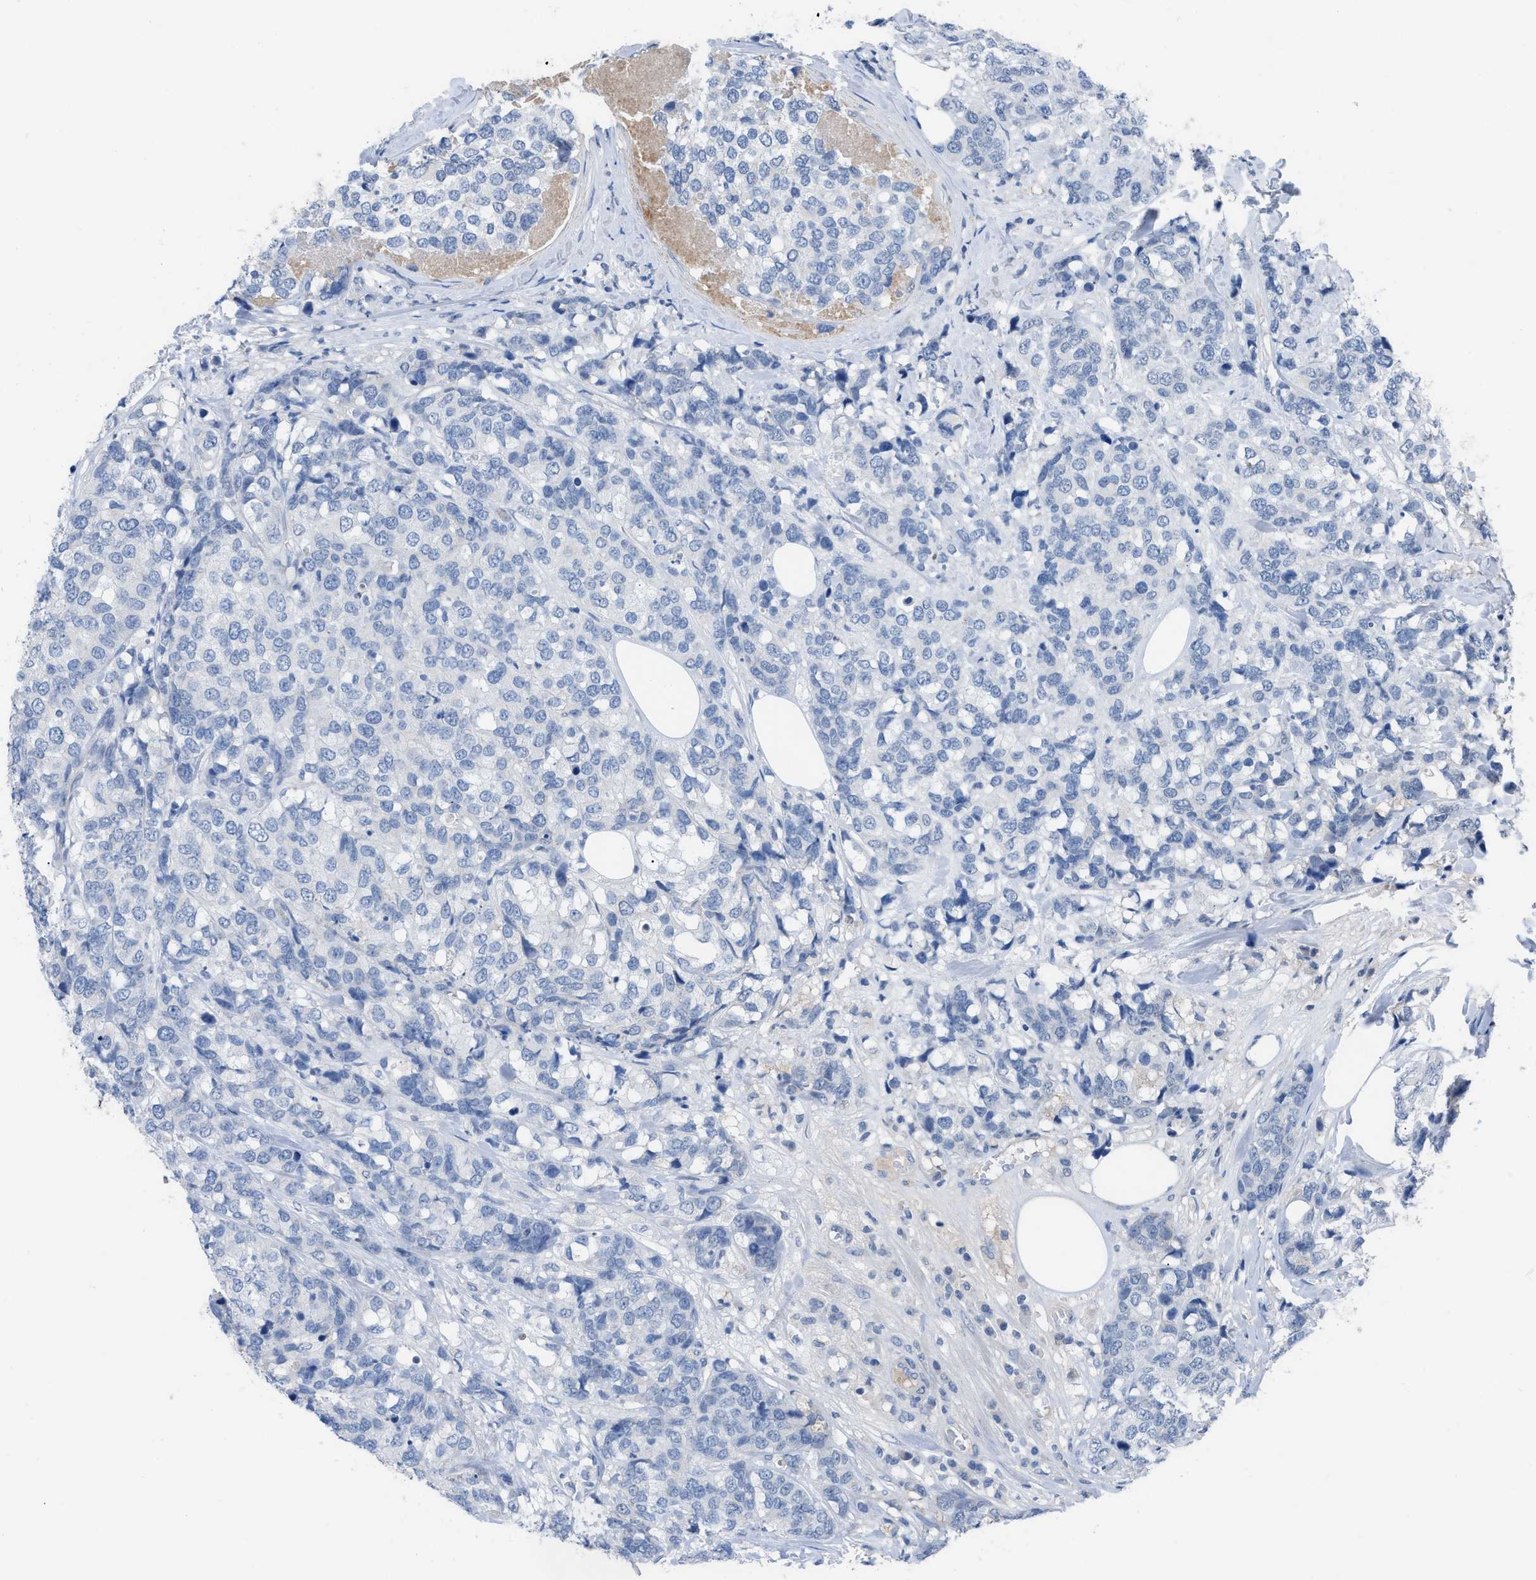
{"staining": {"intensity": "negative", "quantity": "none", "location": "none"}, "tissue": "breast cancer", "cell_type": "Tumor cells", "image_type": "cancer", "snomed": [{"axis": "morphology", "description": "Lobular carcinoma"}, {"axis": "topography", "description": "Breast"}], "caption": "An immunohistochemistry micrograph of breast cancer is shown. There is no staining in tumor cells of breast cancer.", "gene": "HPX", "patient": {"sex": "female", "age": 59}}